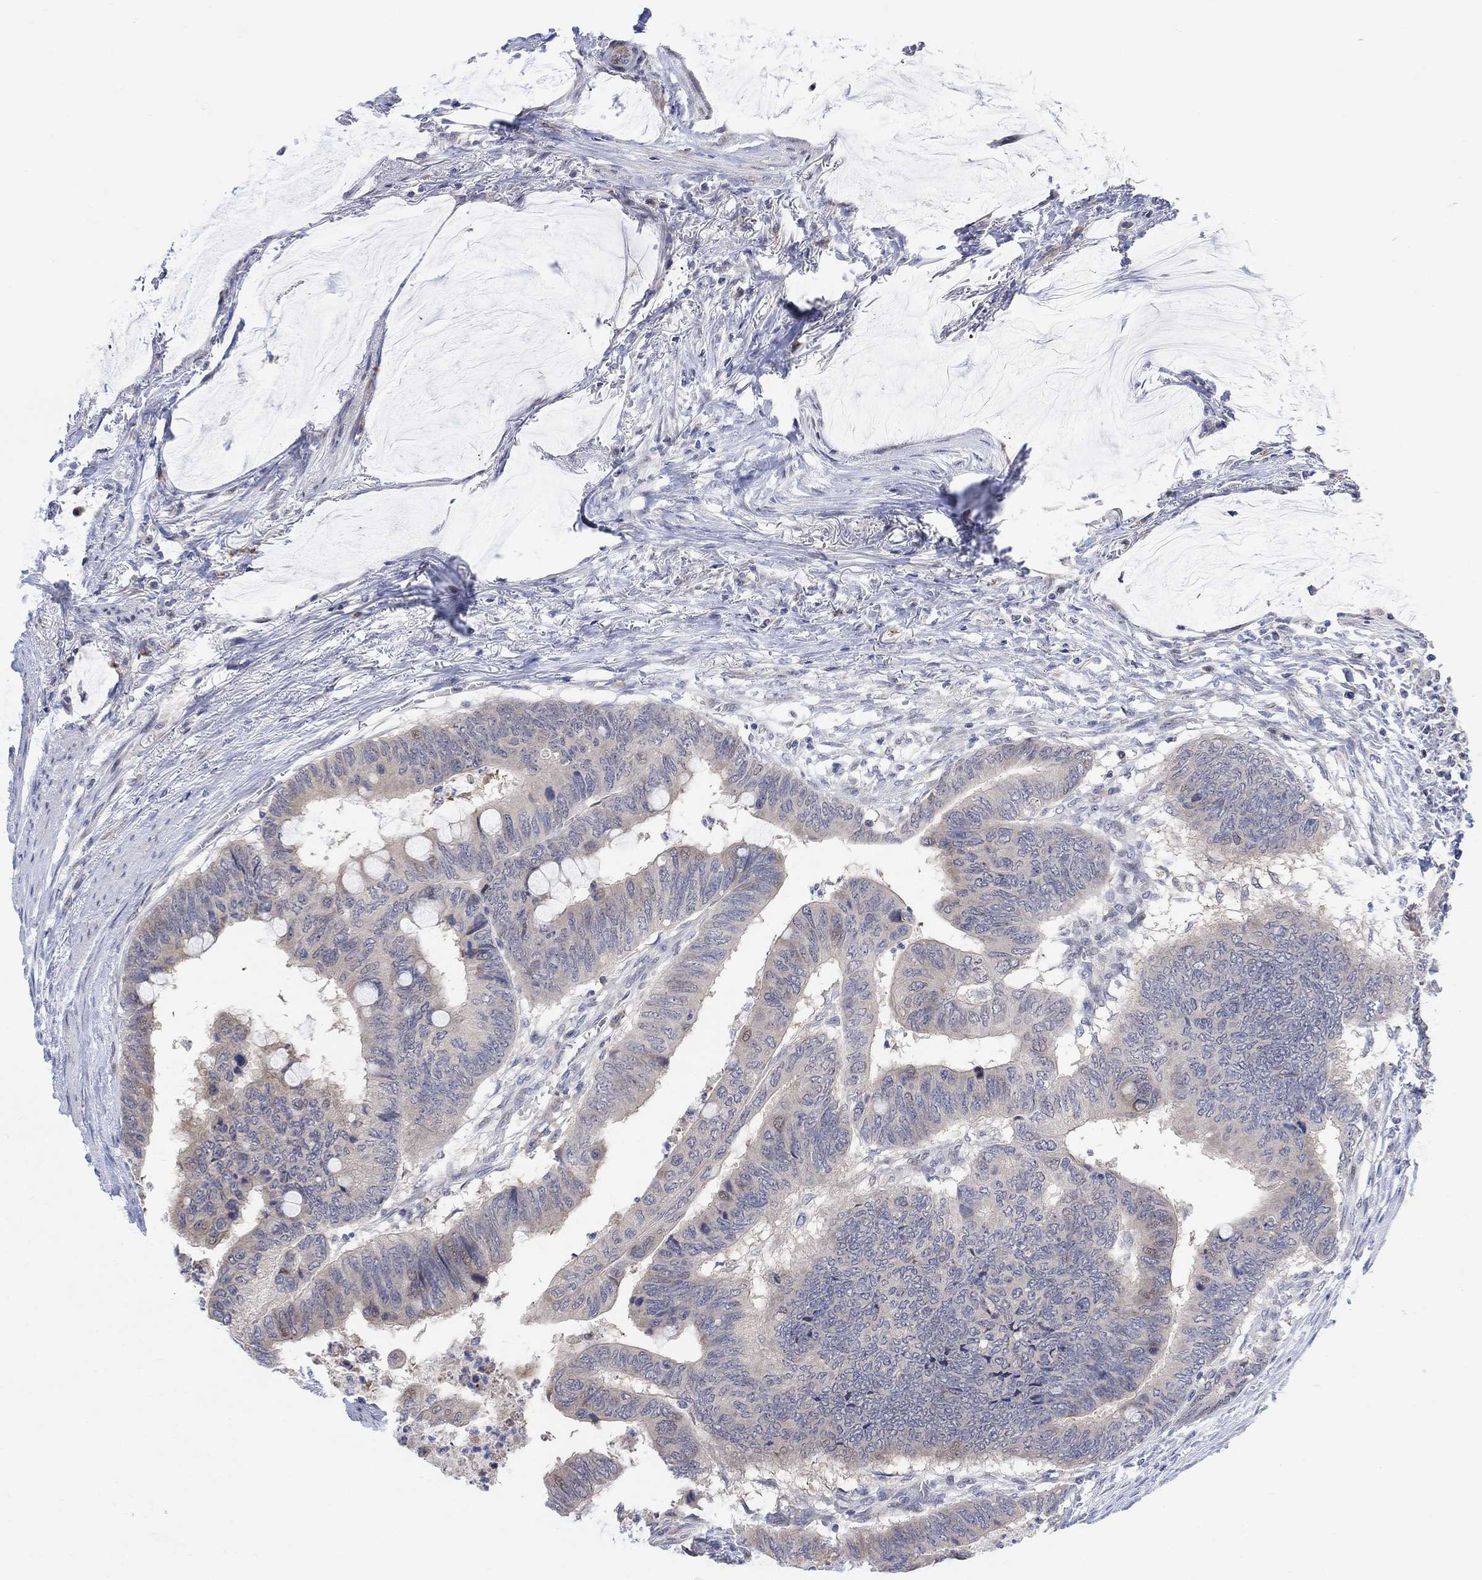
{"staining": {"intensity": "negative", "quantity": "none", "location": "none"}, "tissue": "colorectal cancer", "cell_type": "Tumor cells", "image_type": "cancer", "snomed": [{"axis": "morphology", "description": "Normal tissue, NOS"}, {"axis": "morphology", "description": "Adenocarcinoma, NOS"}, {"axis": "topography", "description": "Rectum"}, {"axis": "topography", "description": "Peripheral nerve tissue"}], "caption": "Tumor cells are negative for protein expression in human adenocarcinoma (colorectal).", "gene": "CNTF", "patient": {"sex": "male", "age": 92}}